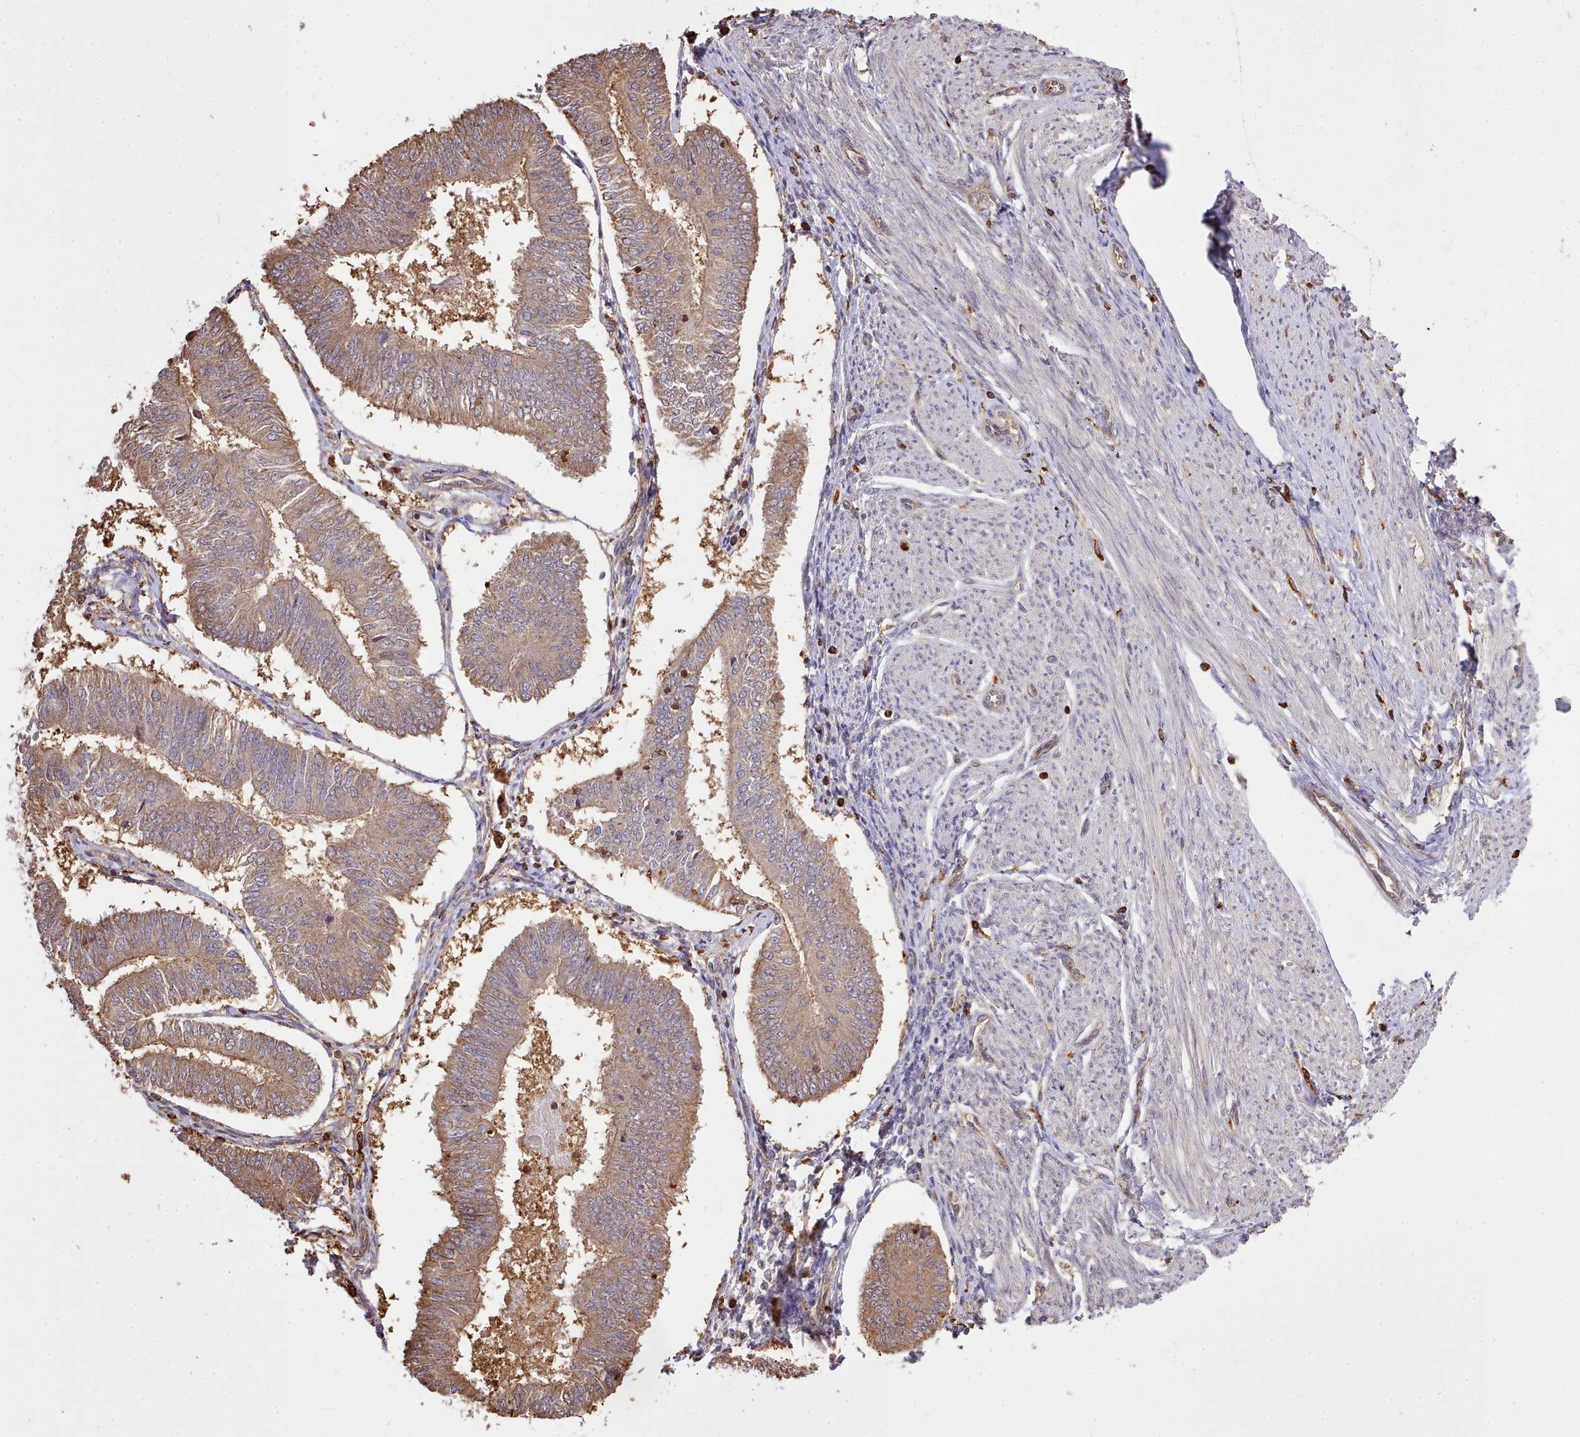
{"staining": {"intensity": "moderate", "quantity": "25%-75%", "location": "cytoplasmic/membranous"}, "tissue": "endometrial cancer", "cell_type": "Tumor cells", "image_type": "cancer", "snomed": [{"axis": "morphology", "description": "Adenocarcinoma, NOS"}, {"axis": "topography", "description": "Endometrium"}], "caption": "IHC staining of adenocarcinoma (endometrial), which demonstrates medium levels of moderate cytoplasmic/membranous staining in approximately 25%-75% of tumor cells indicating moderate cytoplasmic/membranous protein positivity. The staining was performed using DAB (brown) for protein detection and nuclei were counterstained in hematoxylin (blue).", "gene": "CAPZA1", "patient": {"sex": "female", "age": 58}}